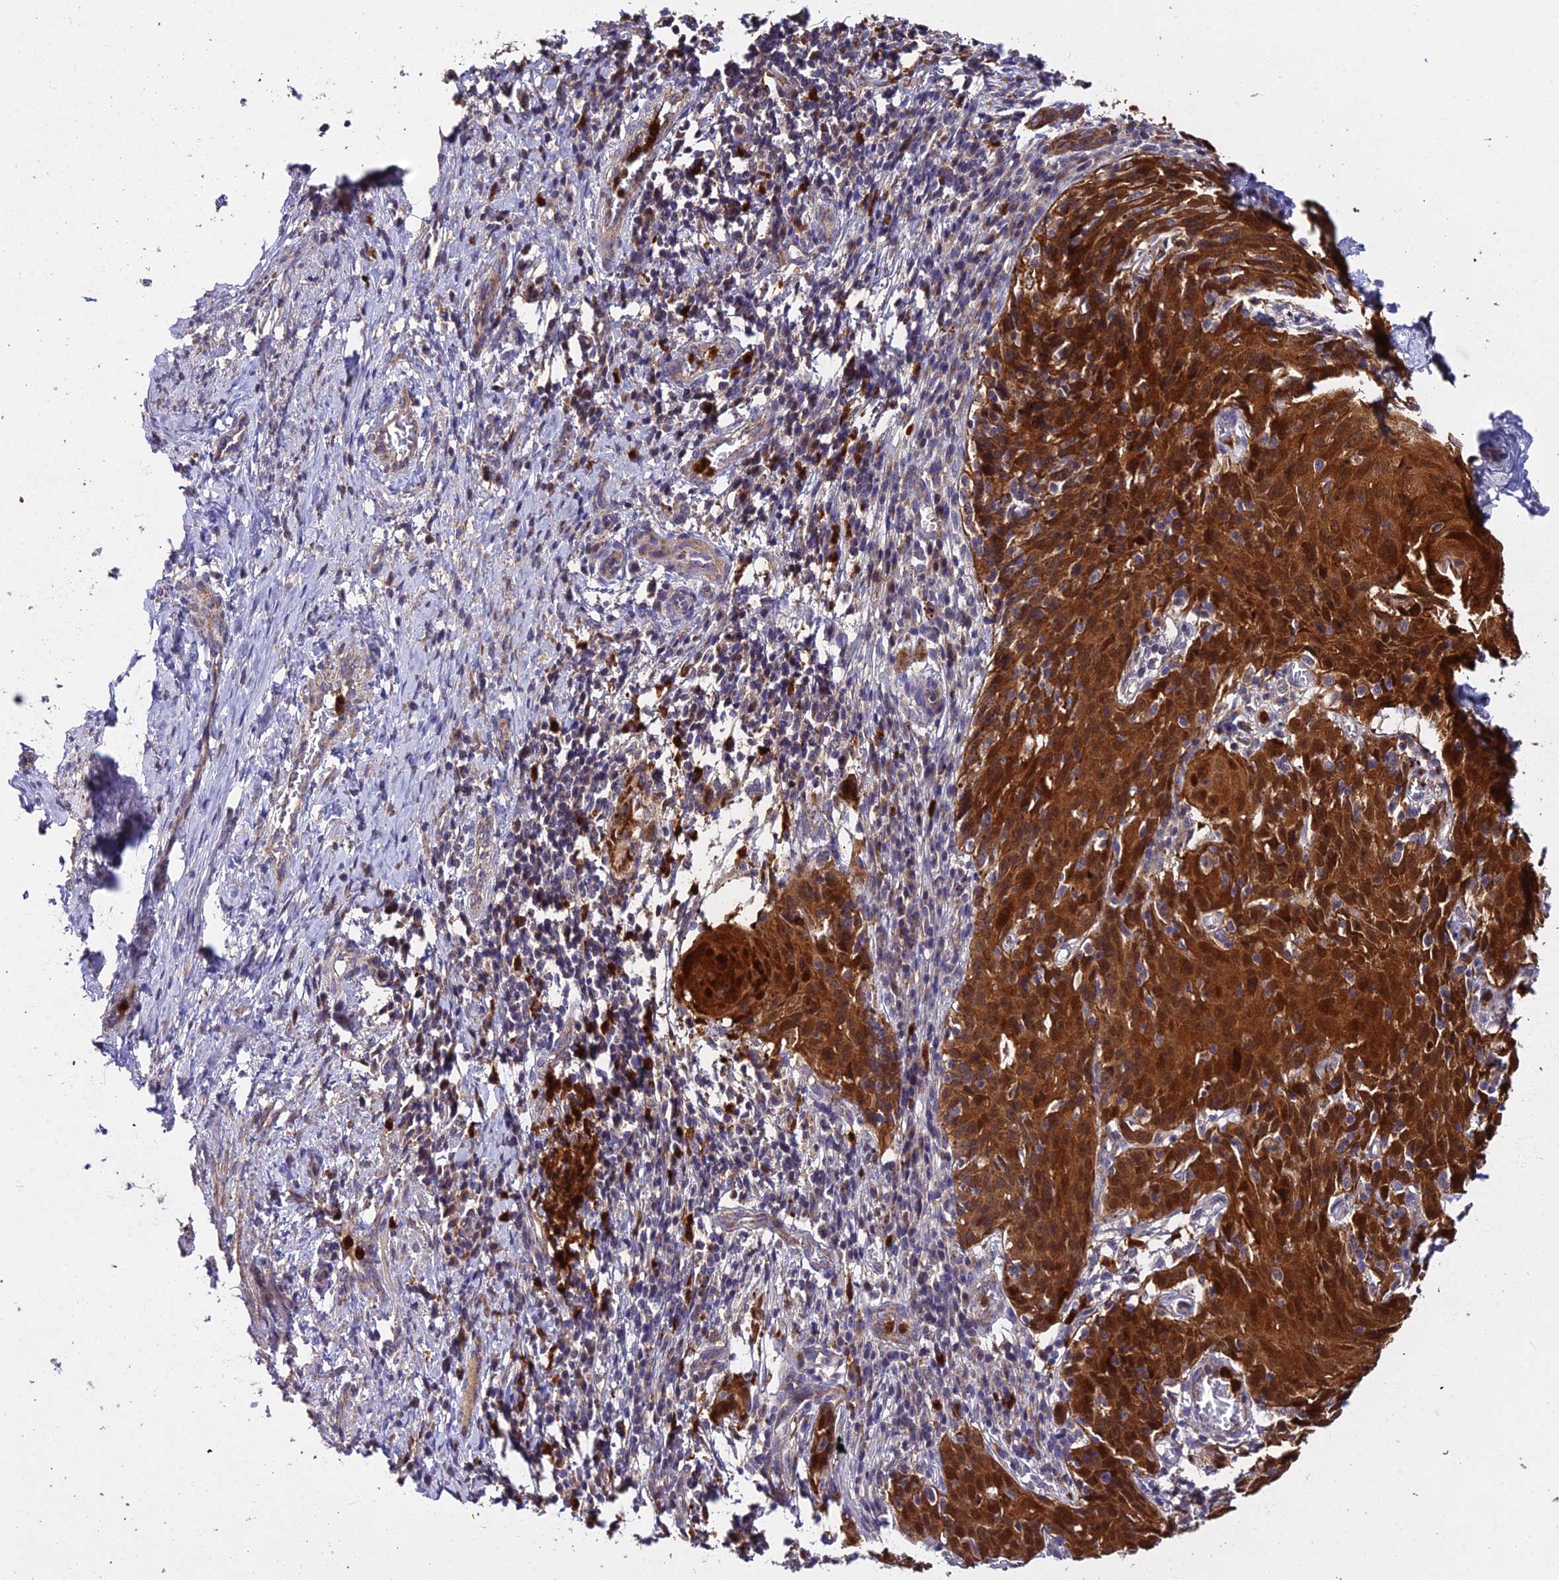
{"staining": {"intensity": "strong", "quantity": ">75%", "location": "cytoplasmic/membranous,nuclear"}, "tissue": "cervical cancer", "cell_type": "Tumor cells", "image_type": "cancer", "snomed": [{"axis": "morphology", "description": "Squamous cell carcinoma, NOS"}, {"axis": "topography", "description": "Cervix"}], "caption": "Brown immunohistochemical staining in human cervical cancer (squamous cell carcinoma) exhibits strong cytoplasmic/membranous and nuclear staining in about >75% of tumor cells.", "gene": "EID2", "patient": {"sex": "female", "age": 50}}